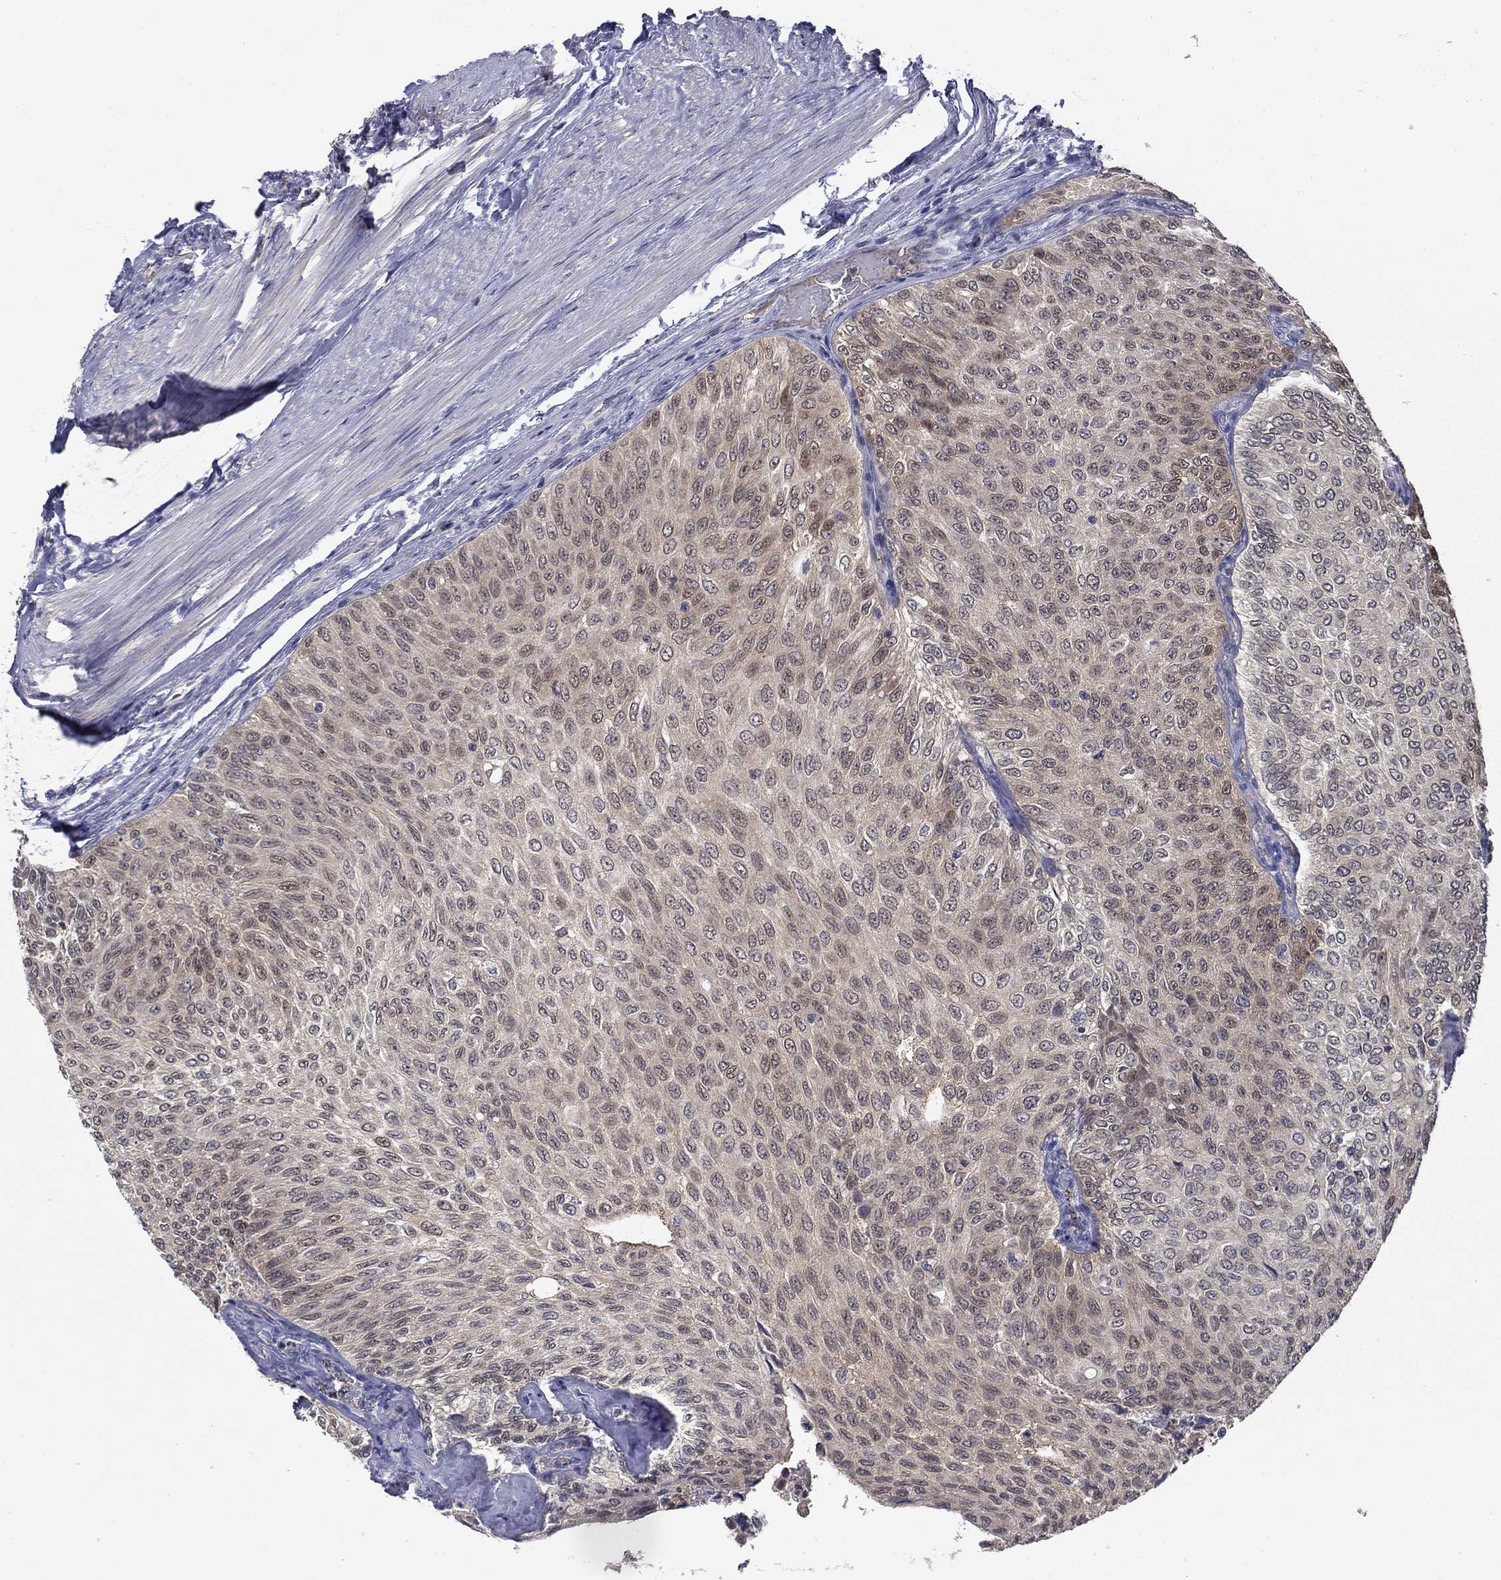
{"staining": {"intensity": "negative", "quantity": "none", "location": "none"}, "tissue": "urothelial cancer", "cell_type": "Tumor cells", "image_type": "cancer", "snomed": [{"axis": "morphology", "description": "Urothelial carcinoma, Low grade"}, {"axis": "topography", "description": "Ureter, NOS"}, {"axis": "topography", "description": "Urinary bladder"}], "caption": "This is an immunohistochemistry (IHC) histopathology image of urothelial cancer. There is no positivity in tumor cells.", "gene": "DDTL", "patient": {"sex": "male", "age": 78}}